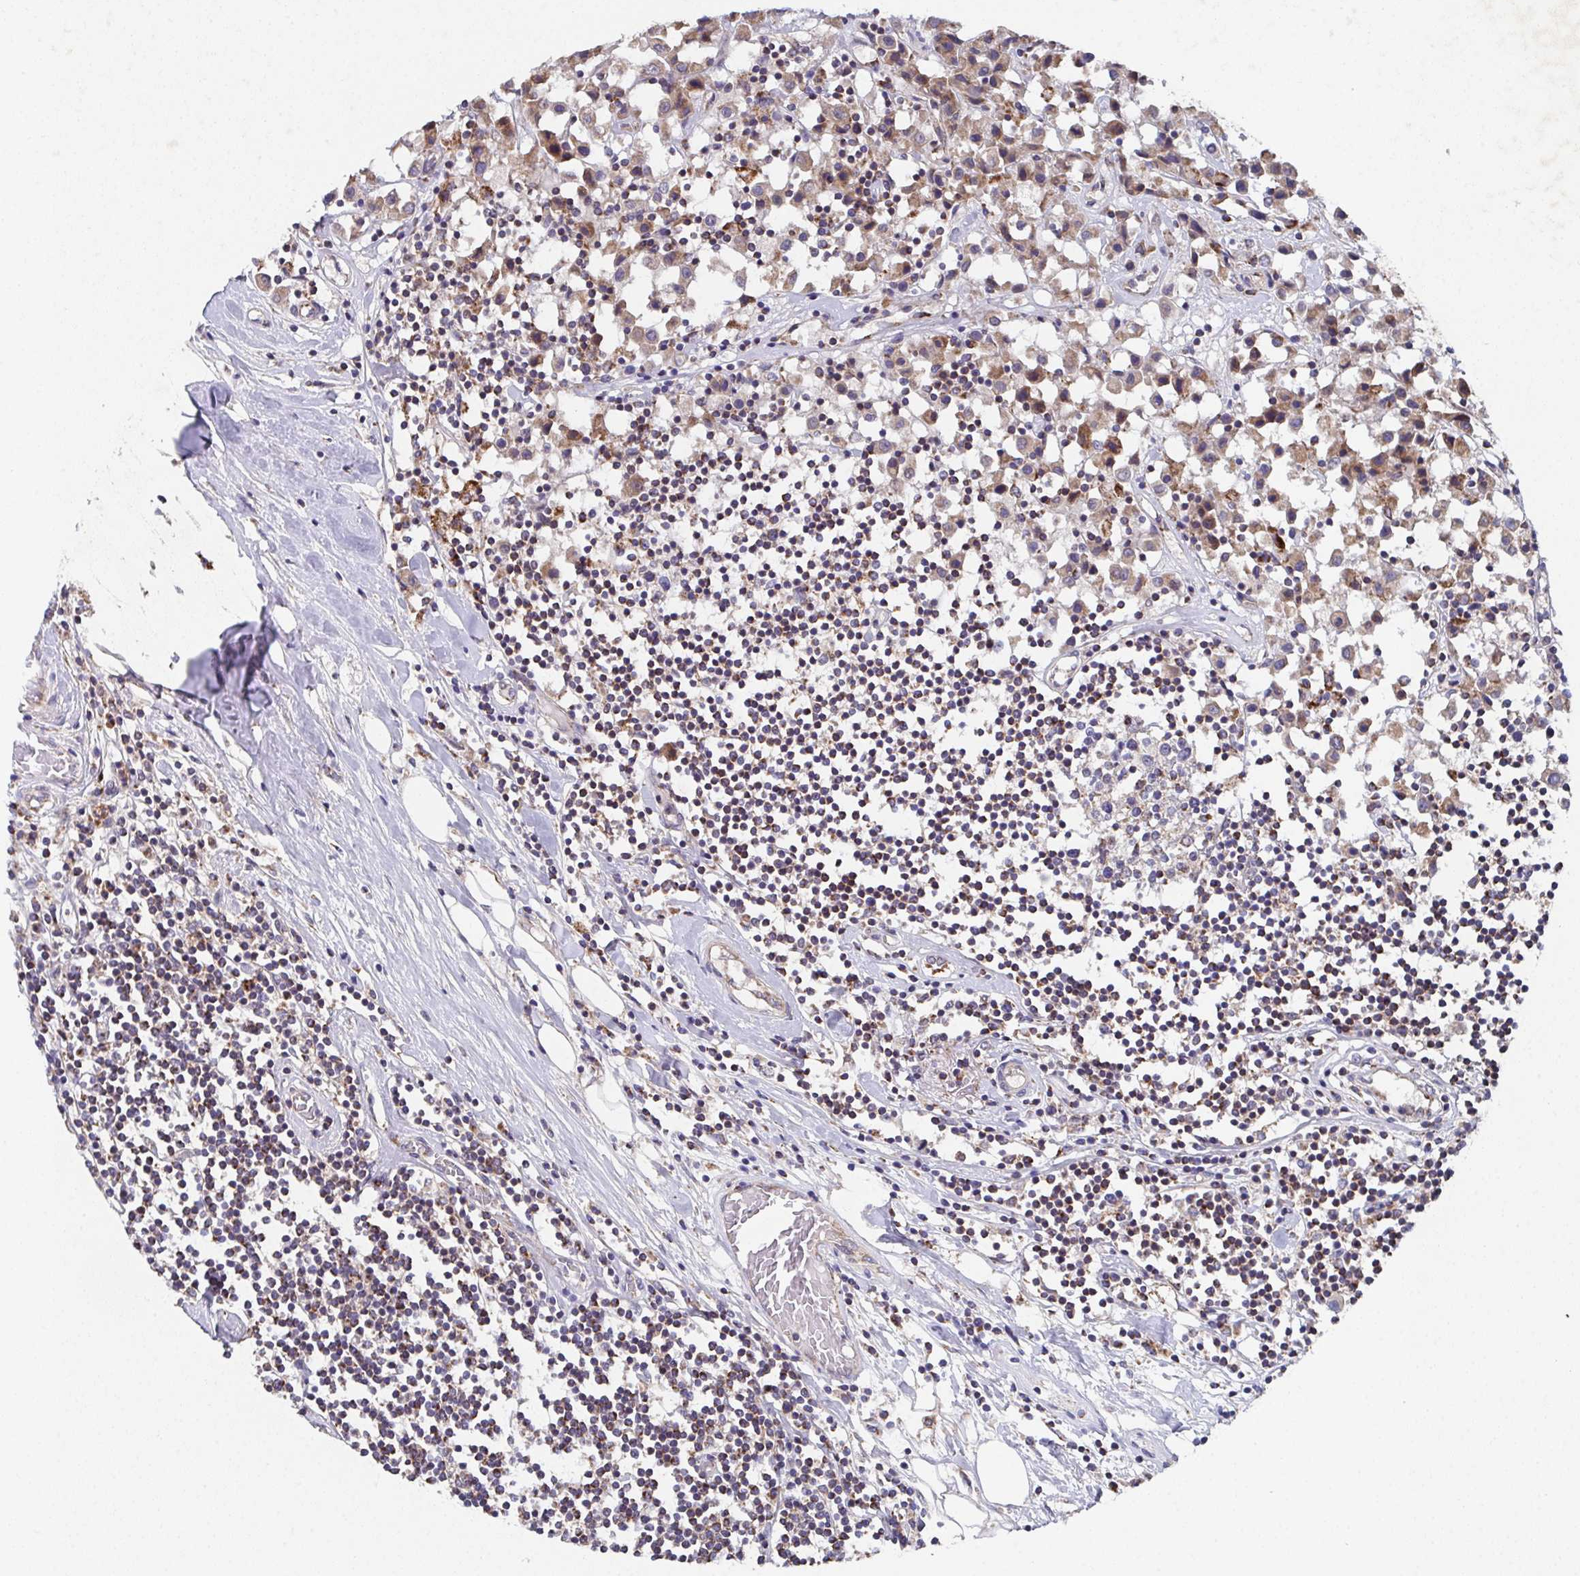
{"staining": {"intensity": "weak", "quantity": ">75%", "location": "cytoplasmic/membranous"}, "tissue": "breast cancer", "cell_type": "Tumor cells", "image_type": "cancer", "snomed": [{"axis": "morphology", "description": "Duct carcinoma"}, {"axis": "topography", "description": "Breast"}], "caption": "Infiltrating ductal carcinoma (breast) stained with immunohistochemistry (IHC) shows weak cytoplasmic/membranous staining in about >75% of tumor cells.", "gene": "MT-ND3", "patient": {"sex": "female", "age": 61}}